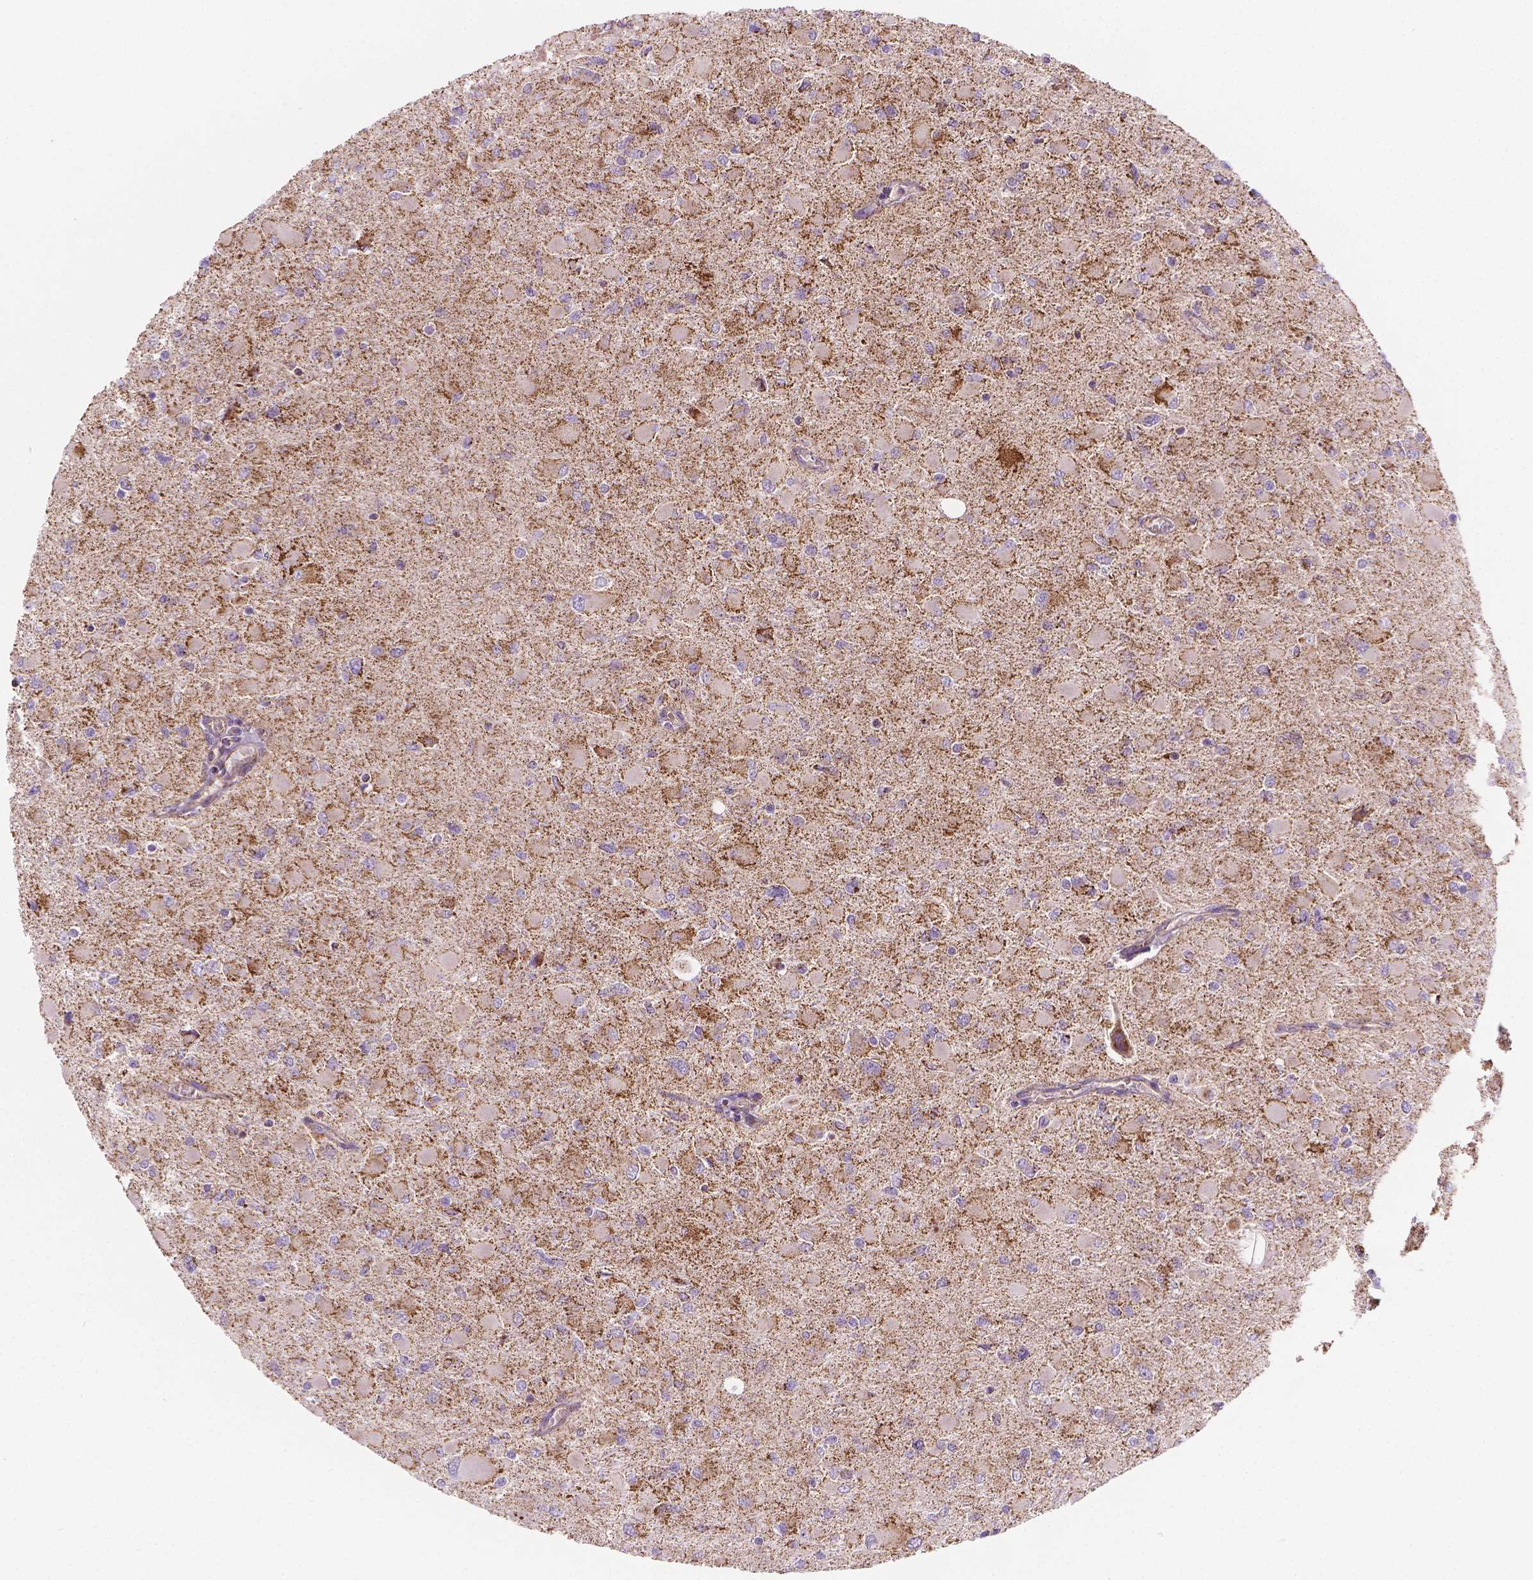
{"staining": {"intensity": "moderate", "quantity": ">75%", "location": "cytoplasmic/membranous"}, "tissue": "glioma", "cell_type": "Tumor cells", "image_type": "cancer", "snomed": [{"axis": "morphology", "description": "Glioma, malignant, High grade"}, {"axis": "topography", "description": "Cerebral cortex"}], "caption": "An image of human glioma stained for a protein exhibits moderate cytoplasmic/membranous brown staining in tumor cells.", "gene": "PIBF1", "patient": {"sex": "female", "age": 36}}